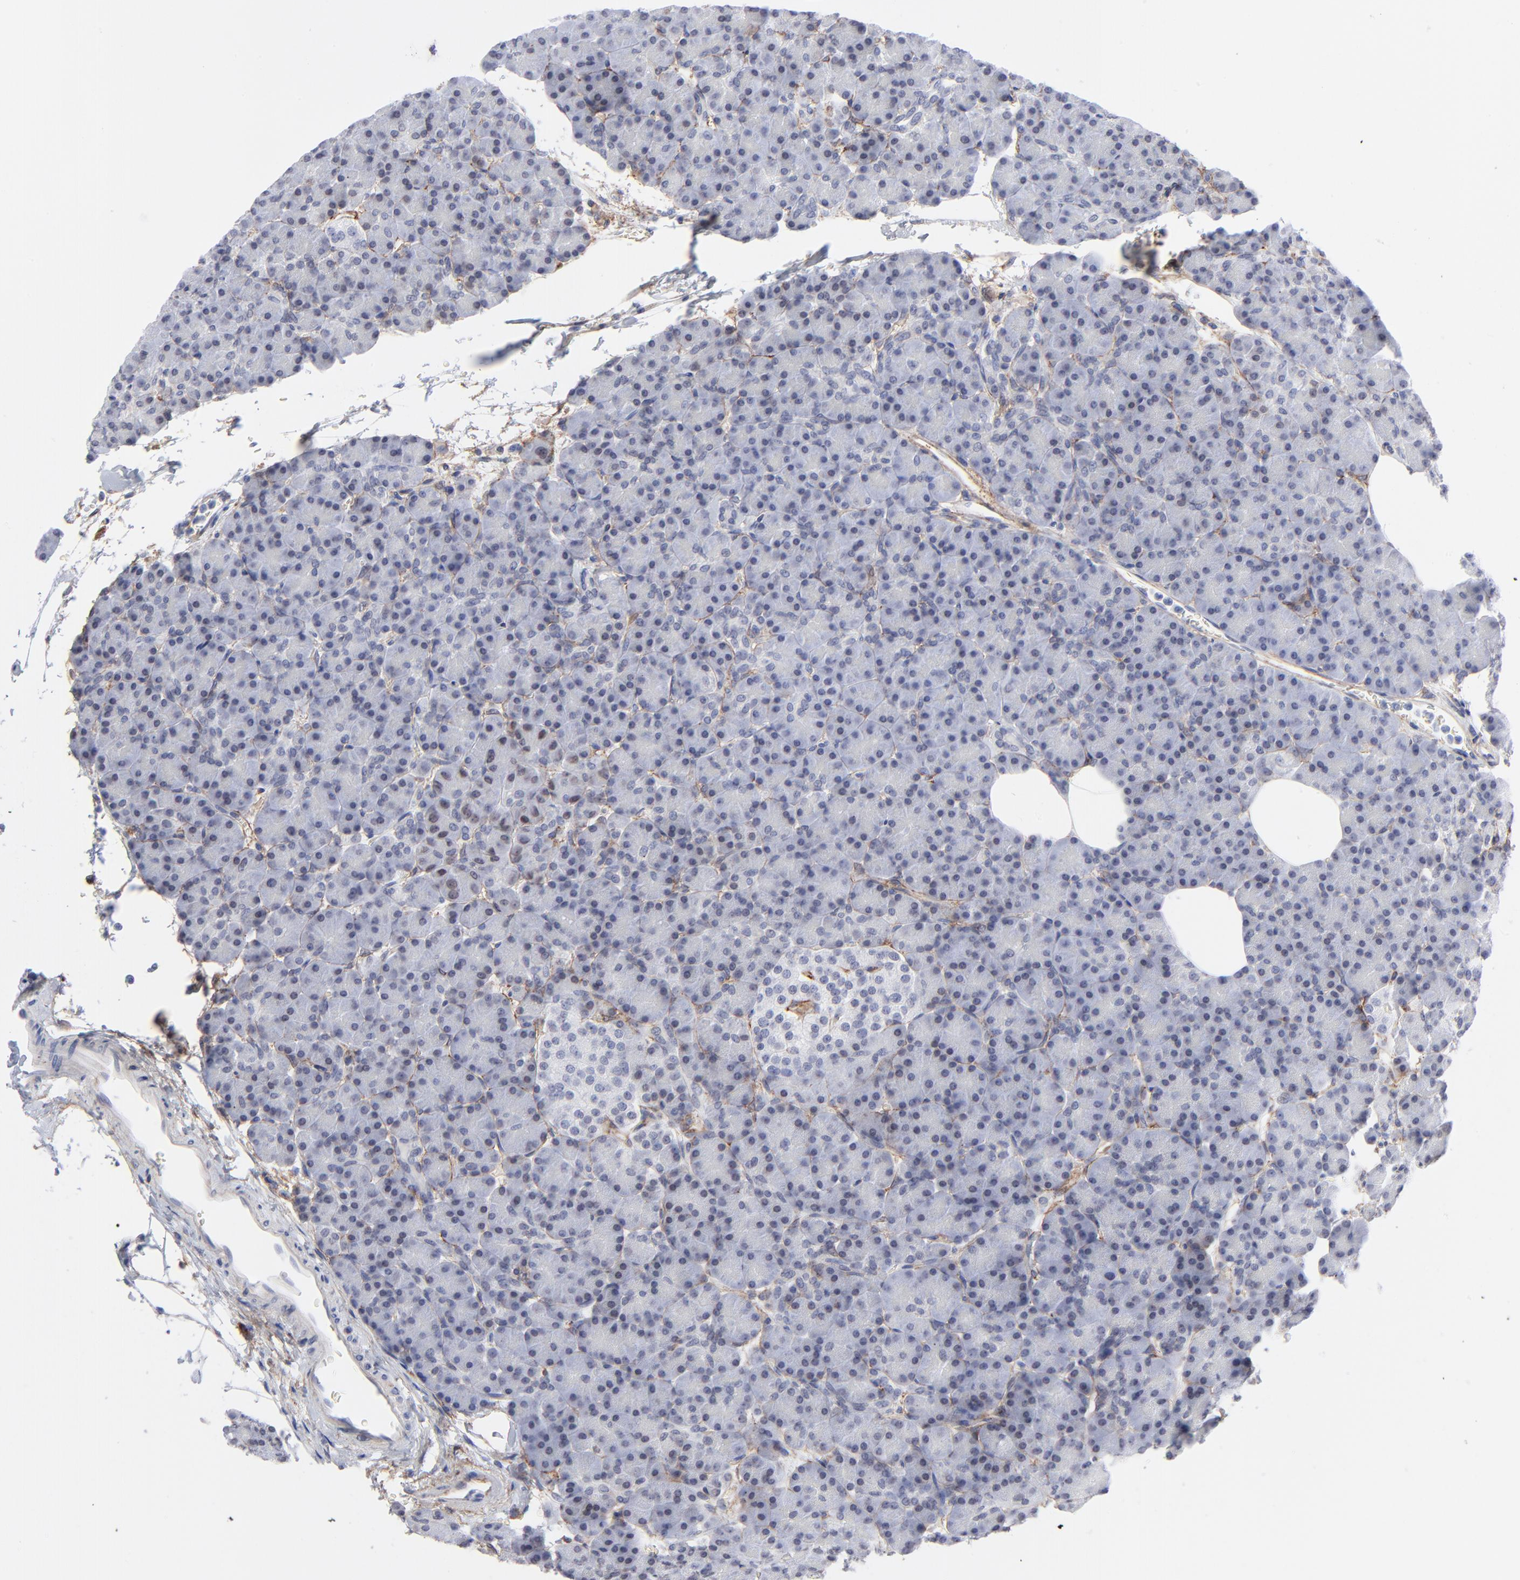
{"staining": {"intensity": "negative", "quantity": "none", "location": "none"}, "tissue": "pancreas", "cell_type": "Exocrine glandular cells", "image_type": "normal", "snomed": [{"axis": "morphology", "description": "Normal tissue, NOS"}, {"axis": "topography", "description": "Pancreas"}], "caption": "This is a histopathology image of IHC staining of benign pancreas, which shows no expression in exocrine glandular cells. (Brightfield microscopy of DAB (3,3'-diaminobenzidine) immunohistochemistry at high magnification).", "gene": "PDGFRB", "patient": {"sex": "female", "age": 43}}